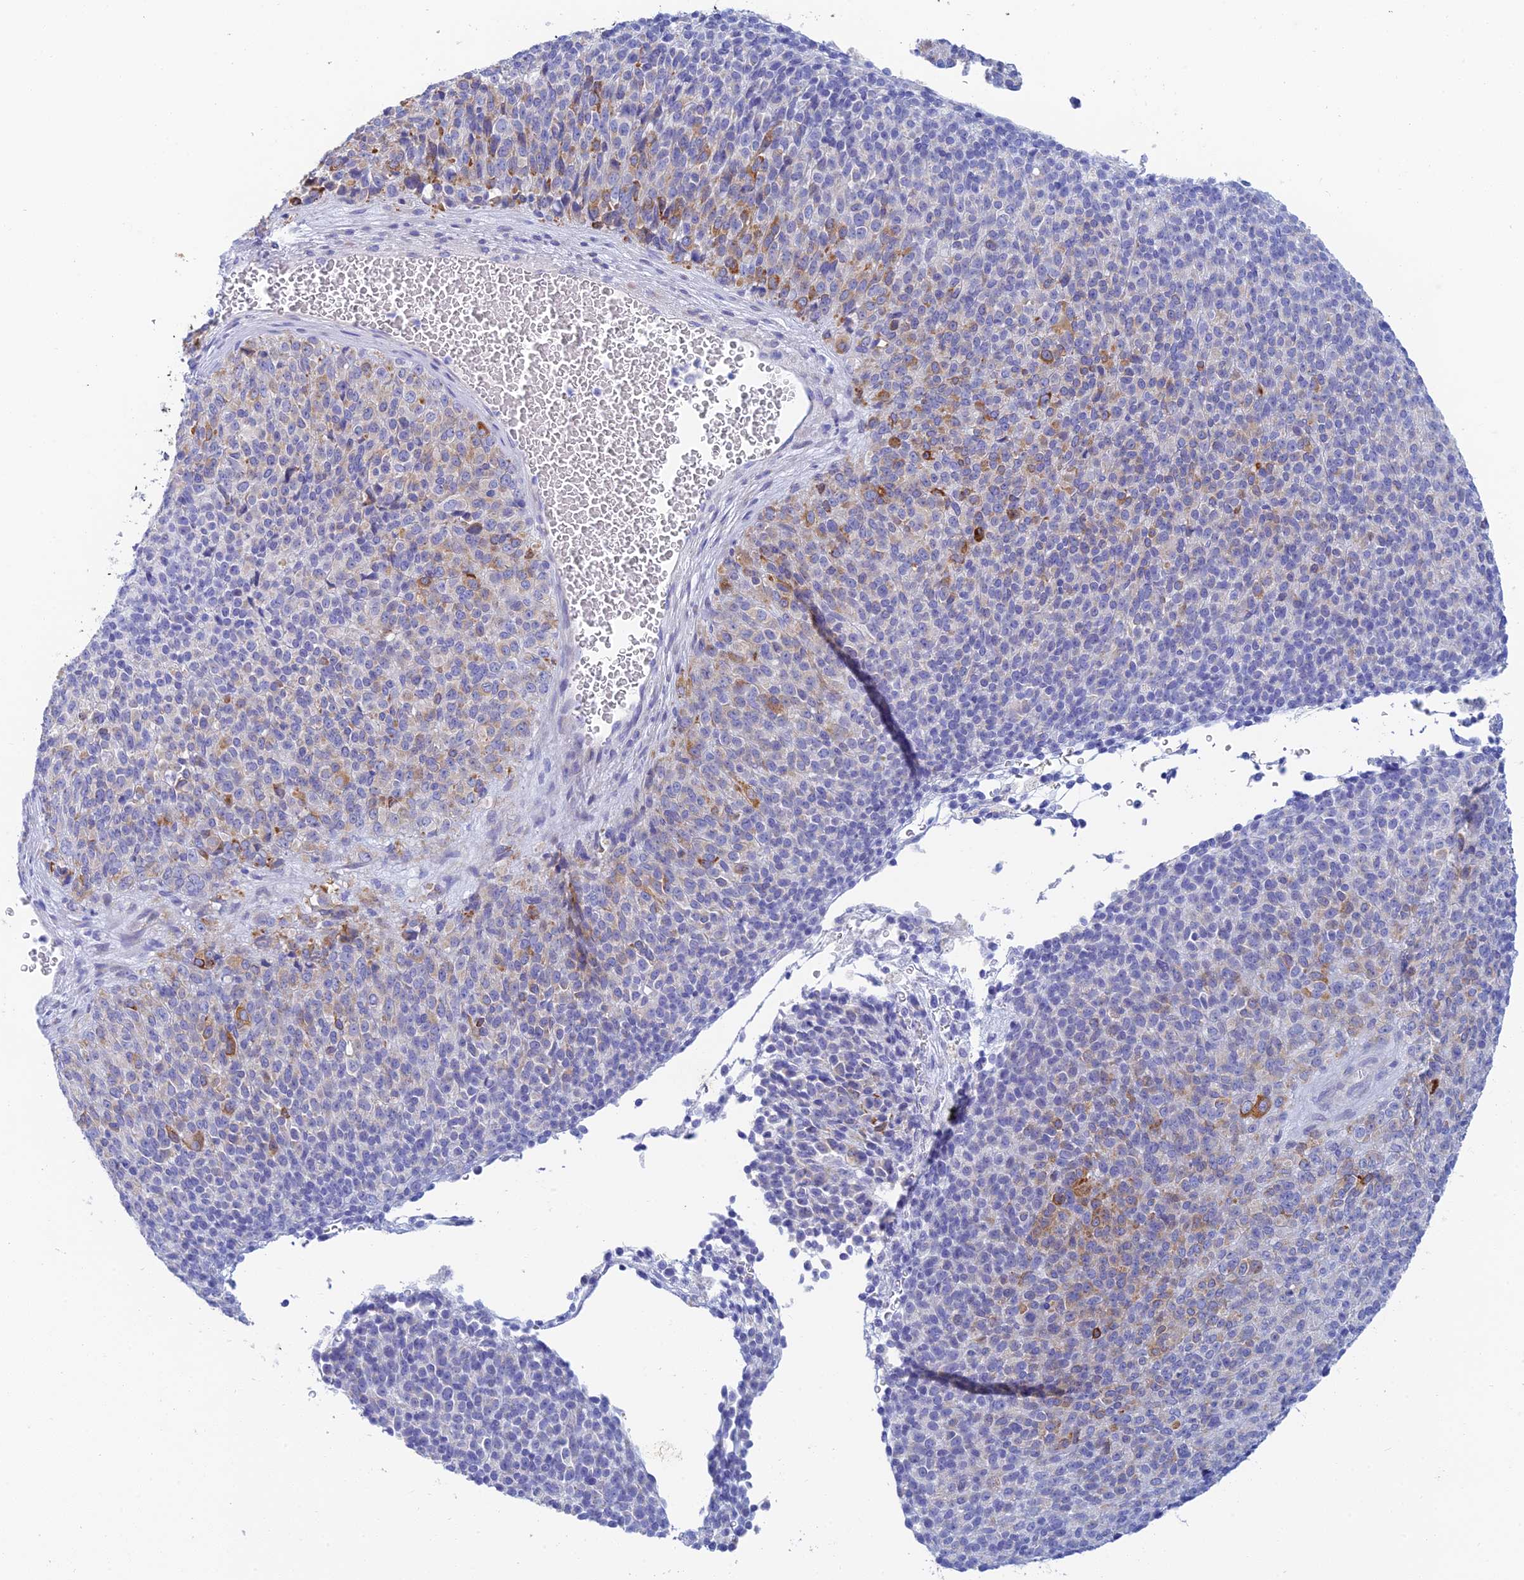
{"staining": {"intensity": "moderate", "quantity": "<25%", "location": "cytoplasmic/membranous"}, "tissue": "melanoma", "cell_type": "Tumor cells", "image_type": "cancer", "snomed": [{"axis": "morphology", "description": "Malignant melanoma, Metastatic site"}, {"axis": "topography", "description": "Brain"}], "caption": "Human melanoma stained for a protein (brown) exhibits moderate cytoplasmic/membranous positive staining in approximately <25% of tumor cells.", "gene": "CEP152", "patient": {"sex": "female", "age": 56}}